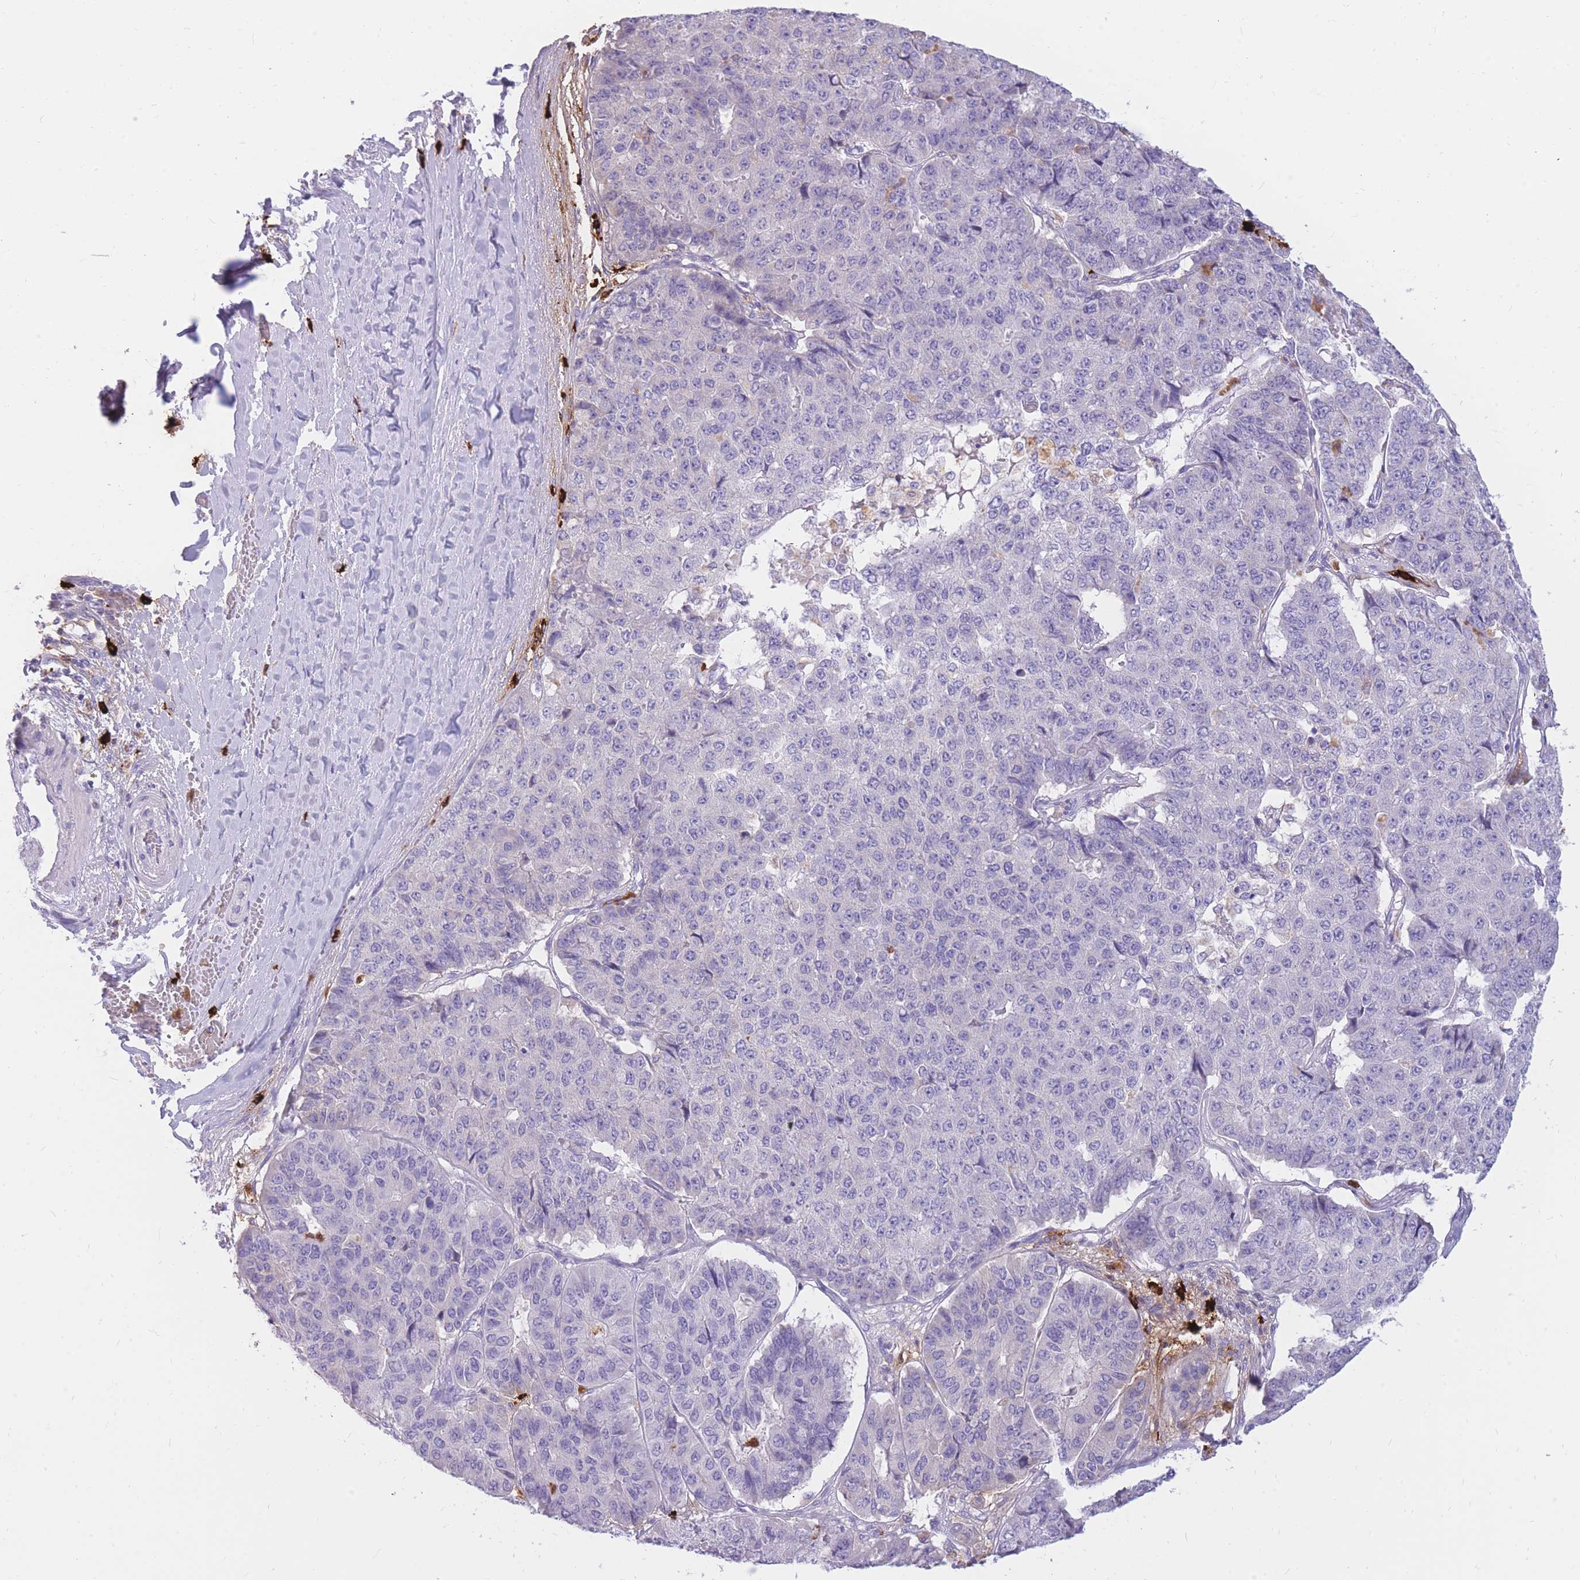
{"staining": {"intensity": "negative", "quantity": "none", "location": "none"}, "tissue": "pancreatic cancer", "cell_type": "Tumor cells", "image_type": "cancer", "snomed": [{"axis": "morphology", "description": "Adenocarcinoma, NOS"}, {"axis": "topography", "description": "Pancreas"}], "caption": "Tumor cells show no significant expression in pancreatic cancer.", "gene": "TPSAB1", "patient": {"sex": "male", "age": 50}}